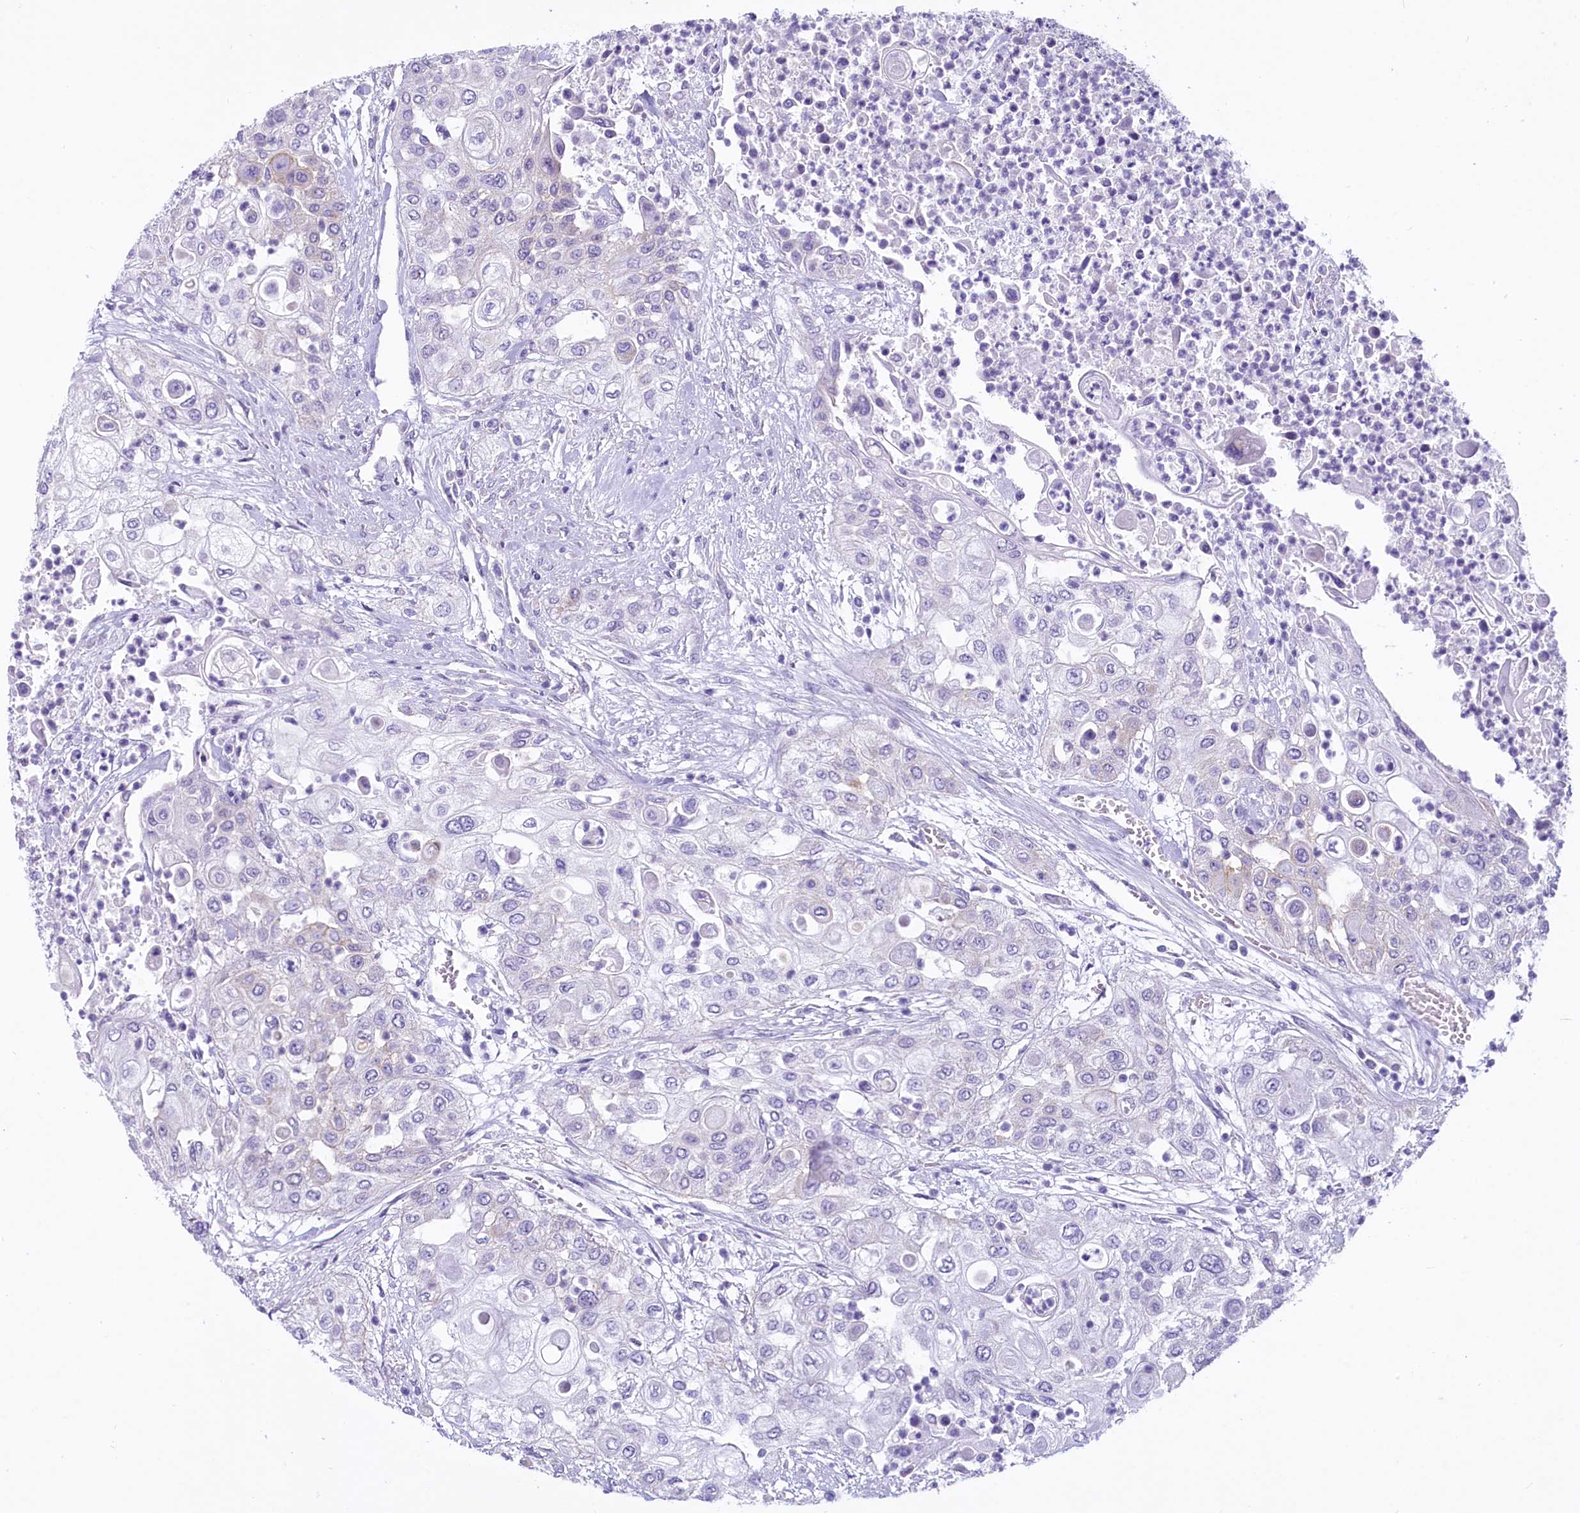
{"staining": {"intensity": "negative", "quantity": "none", "location": "none"}, "tissue": "urothelial cancer", "cell_type": "Tumor cells", "image_type": "cancer", "snomed": [{"axis": "morphology", "description": "Urothelial carcinoma, High grade"}, {"axis": "topography", "description": "Urinary bladder"}], "caption": "Immunohistochemistry of human urothelial cancer exhibits no positivity in tumor cells.", "gene": "PROCR", "patient": {"sex": "female", "age": 79}}